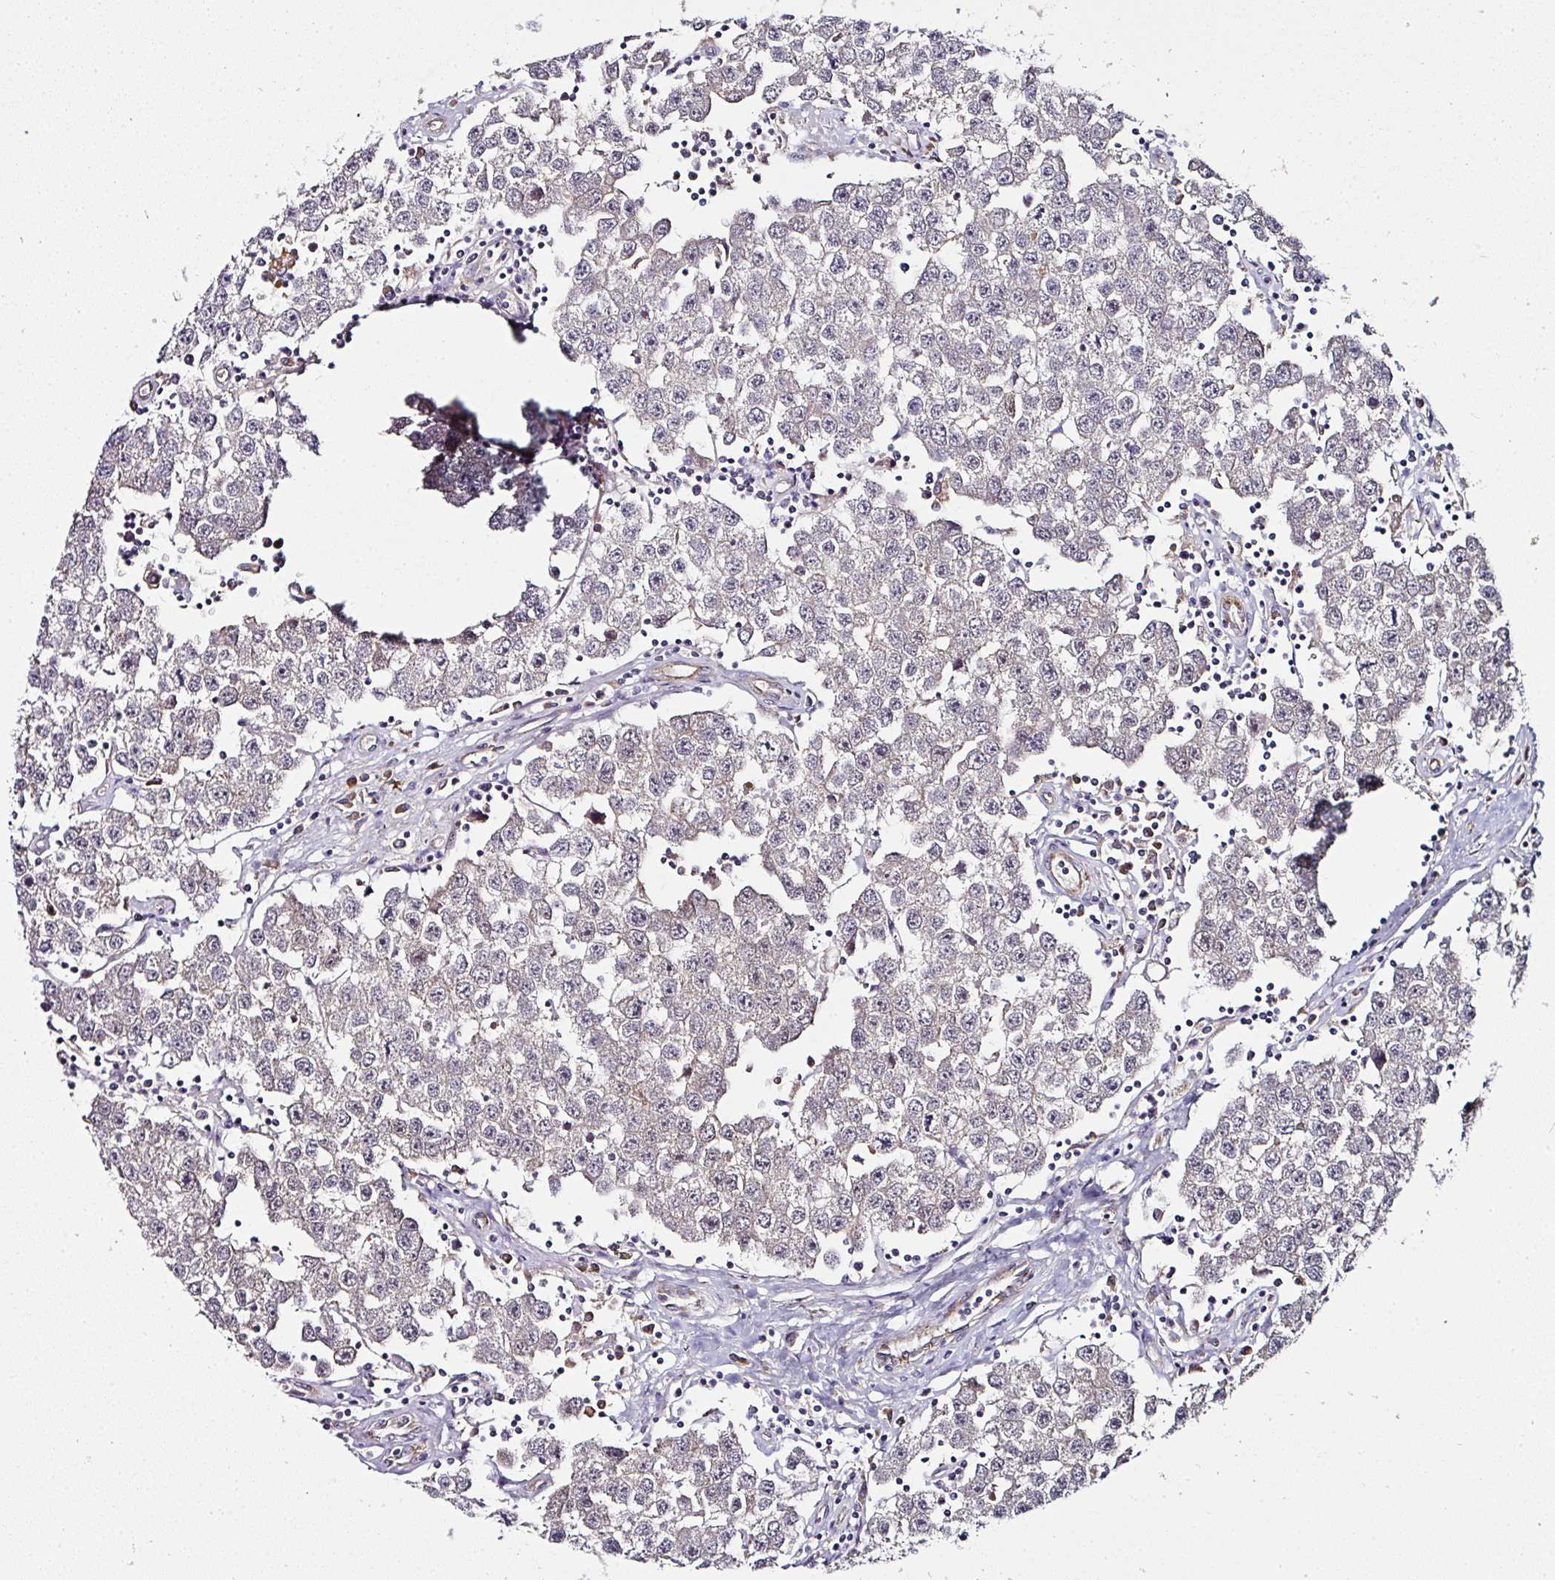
{"staining": {"intensity": "negative", "quantity": "none", "location": "none"}, "tissue": "testis cancer", "cell_type": "Tumor cells", "image_type": "cancer", "snomed": [{"axis": "morphology", "description": "Seminoma, NOS"}, {"axis": "topography", "description": "Testis"}], "caption": "This is an IHC image of human testis cancer. There is no positivity in tumor cells.", "gene": "CTDSP2", "patient": {"sex": "male", "age": 34}}